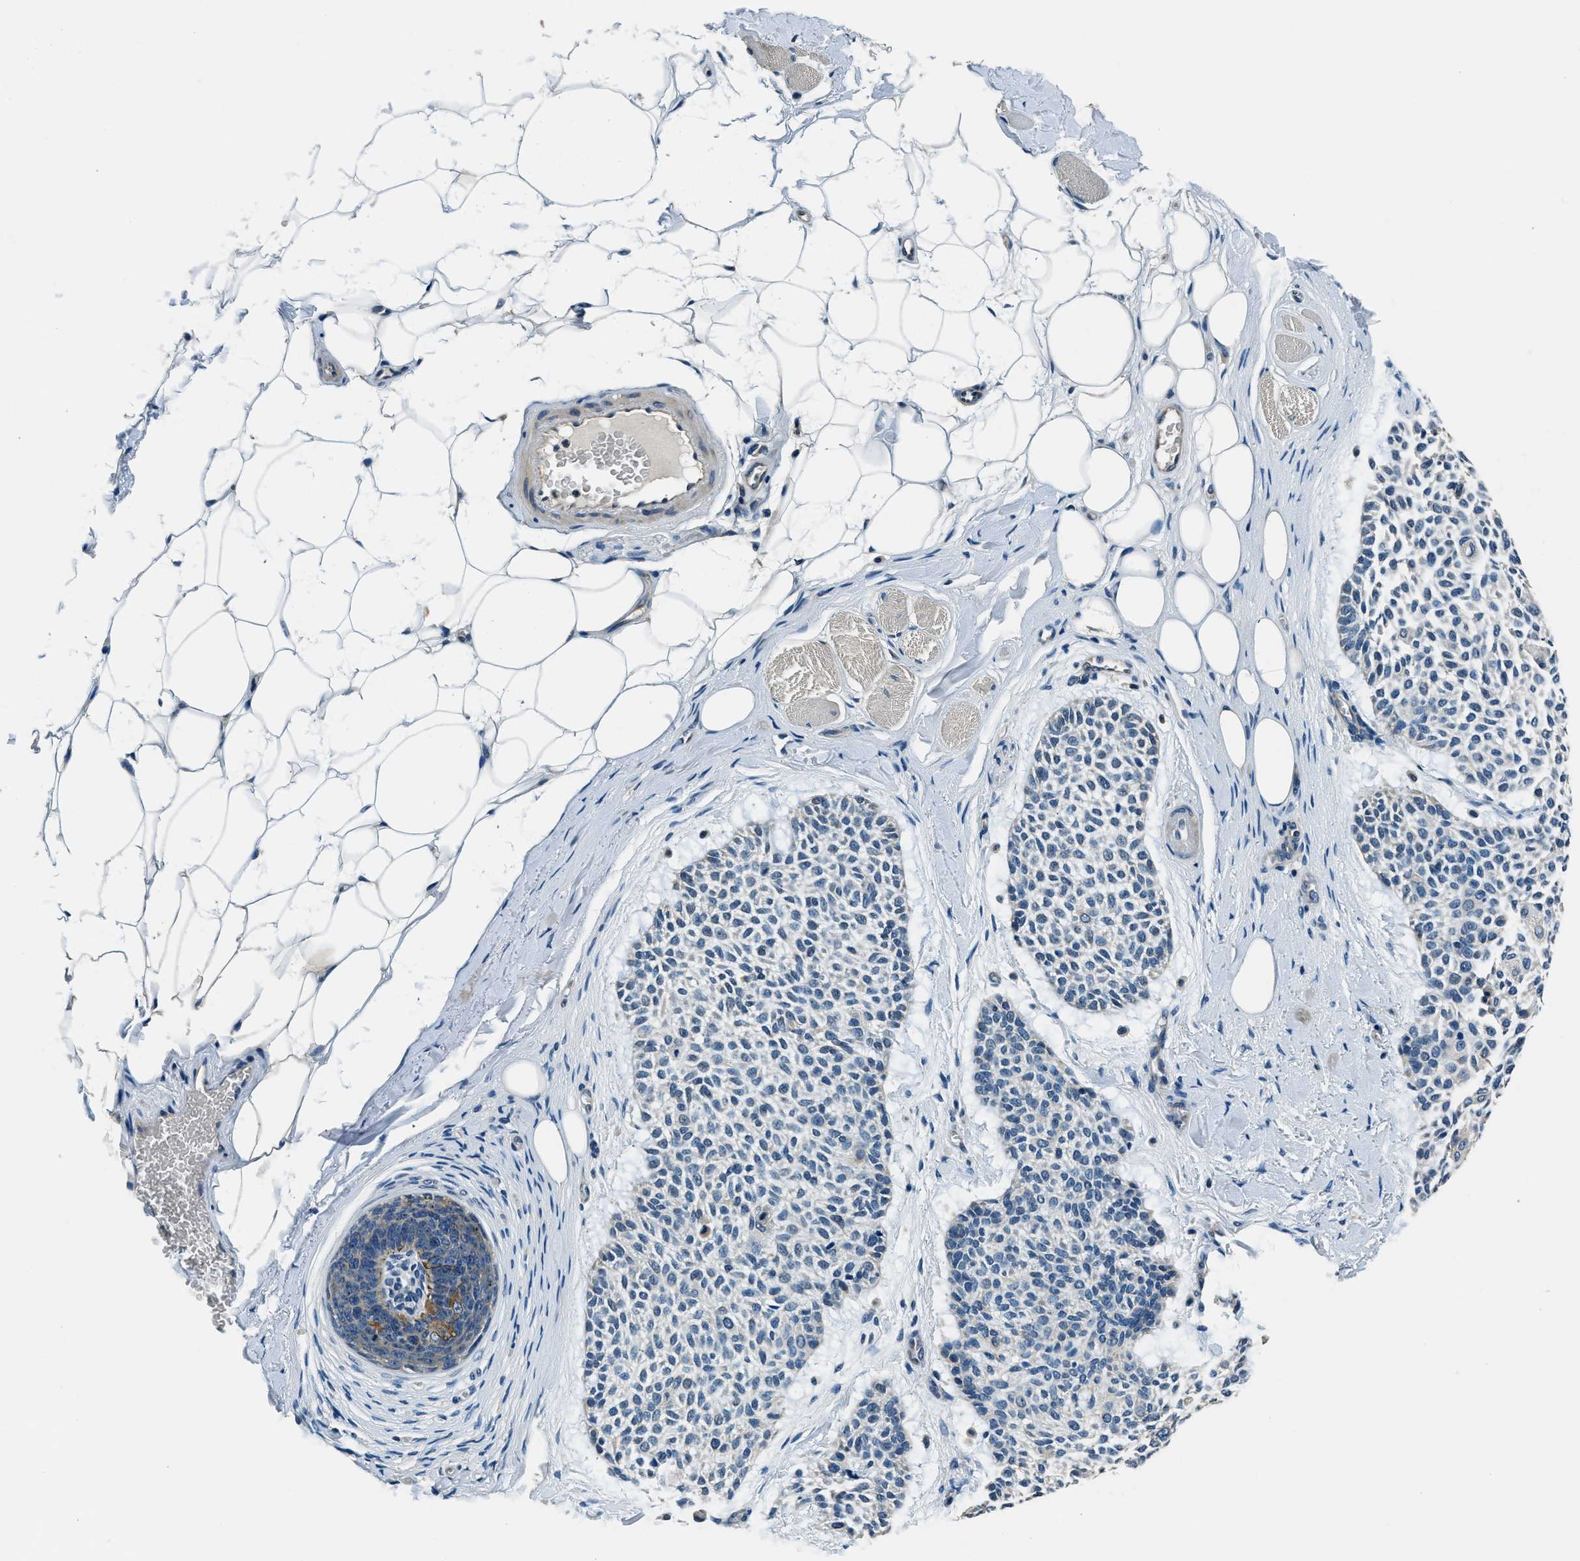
{"staining": {"intensity": "negative", "quantity": "none", "location": "none"}, "tissue": "skin cancer", "cell_type": "Tumor cells", "image_type": "cancer", "snomed": [{"axis": "morphology", "description": "Normal tissue, NOS"}, {"axis": "morphology", "description": "Basal cell carcinoma"}, {"axis": "topography", "description": "Skin"}], "caption": "The immunohistochemistry (IHC) photomicrograph has no significant staining in tumor cells of skin basal cell carcinoma tissue.", "gene": "NME8", "patient": {"sex": "female", "age": 70}}